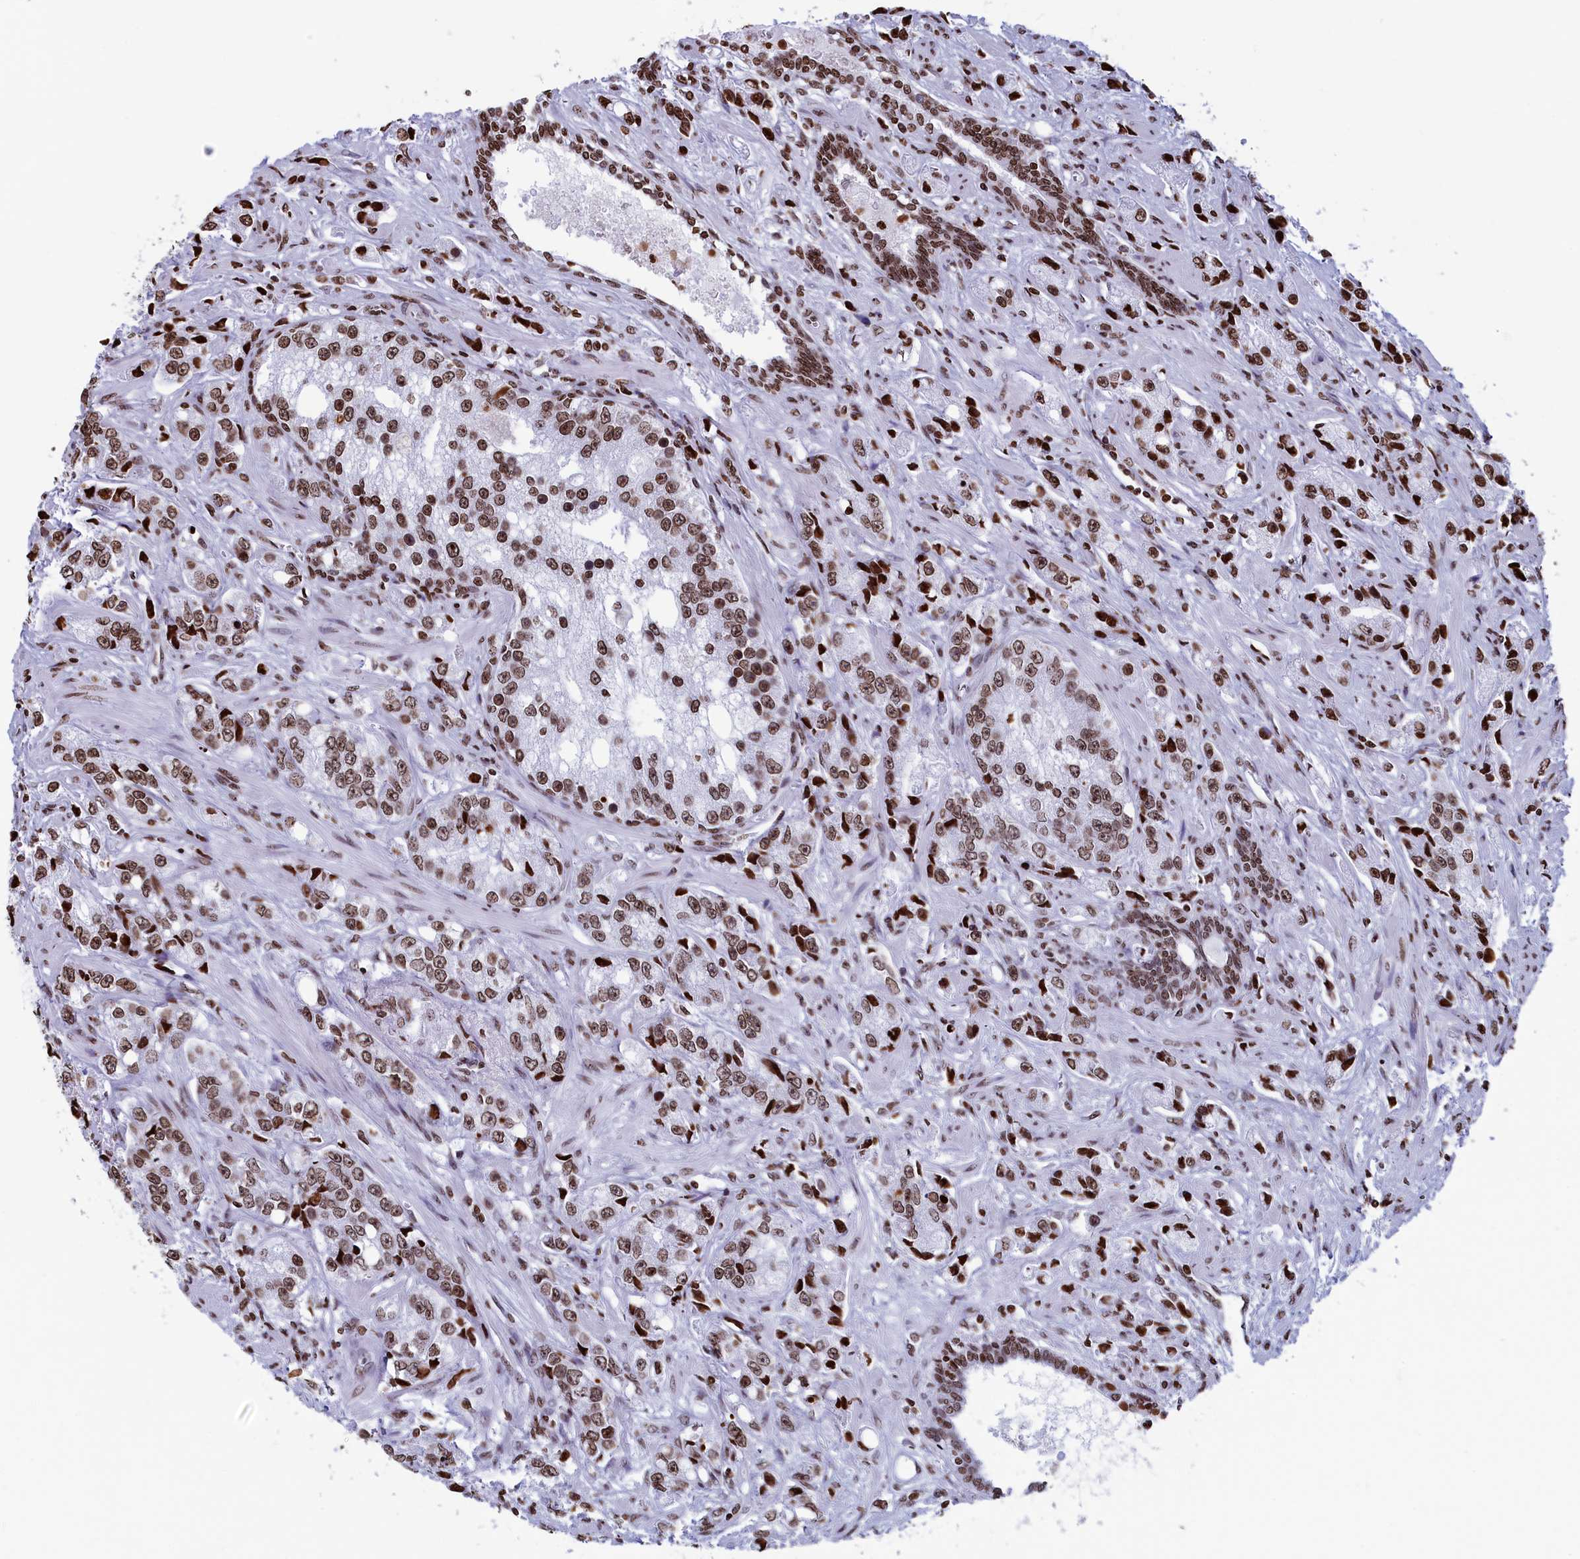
{"staining": {"intensity": "moderate", "quantity": ">75%", "location": "nuclear"}, "tissue": "prostate cancer", "cell_type": "Tumor cells", "image_type": "cancer", "snomed": [{"axis": "morphology", "description": "Adenocarcinoma, High grade"}, {"axis": "topography", "description": "Prostate"}], "caption": "The image shows staining of prostate high-grade adenocarcinoma, revealing moderate nuclear protein expression (brown color) within tumor cells. Ihc stains the protein of interest in brown and the nuclei are stained blue.", "gene": "APOBEC3A", "patient": {"sex": "male", "age": 74}}